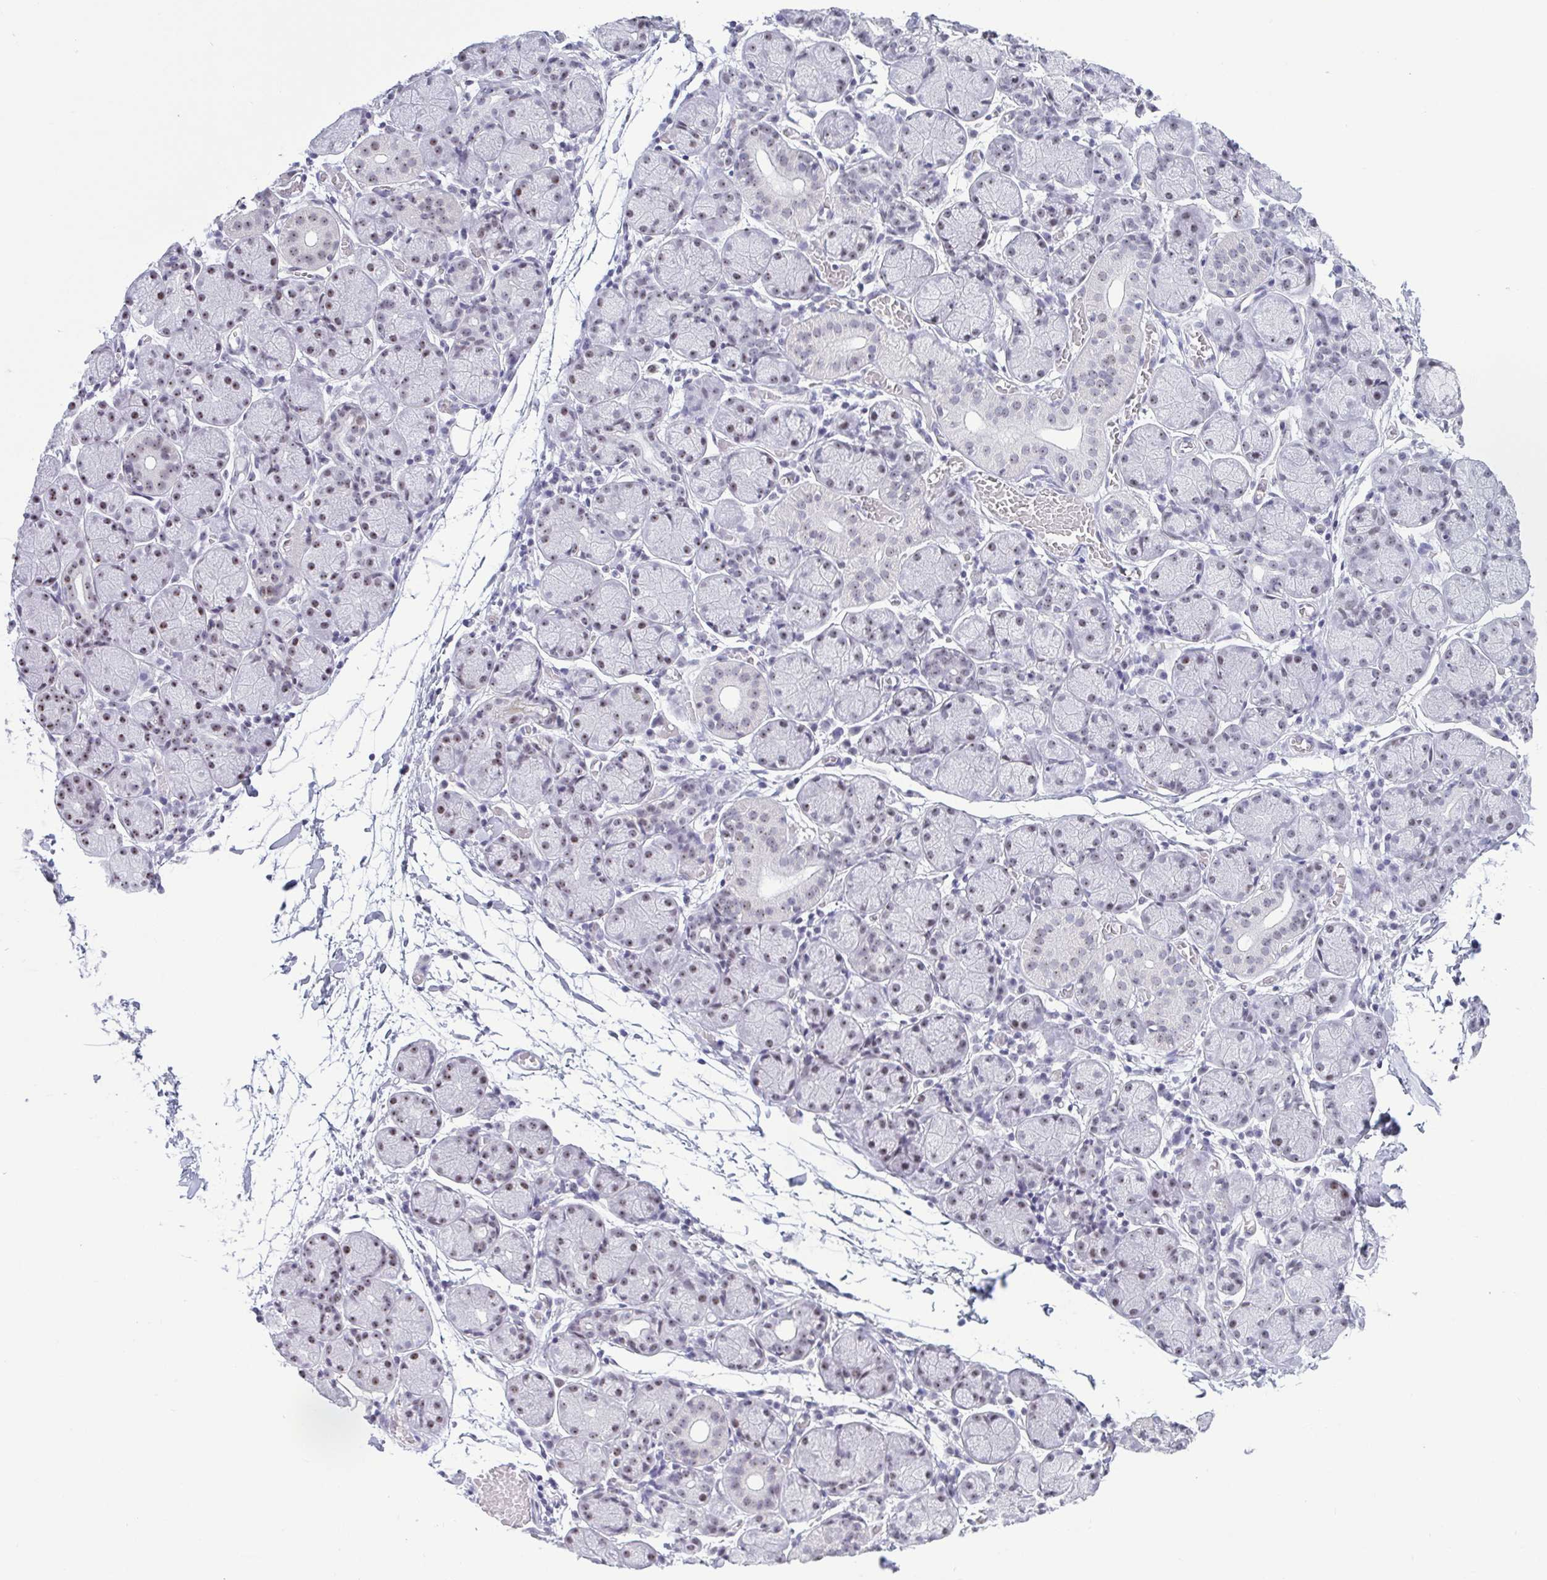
{"staining": {"intensity": "weak", "quantity": "25%-75%", "location": "nuclear"}, "tissue": "salivary gland", "cell_type": "Glandular cells", "image_type": "normal", "snomed": [{"axis": "morphology", "description": "Normal tissue, NOS"}, {"axis": "topography", "description": "Salivary gland"}], "caption": "A brown stain highlights weak nuclear expression of a protein in glandular cells of benign salivary gland.", "gene": "BZW1", "patient": {"sex": "female", "age": 24}}